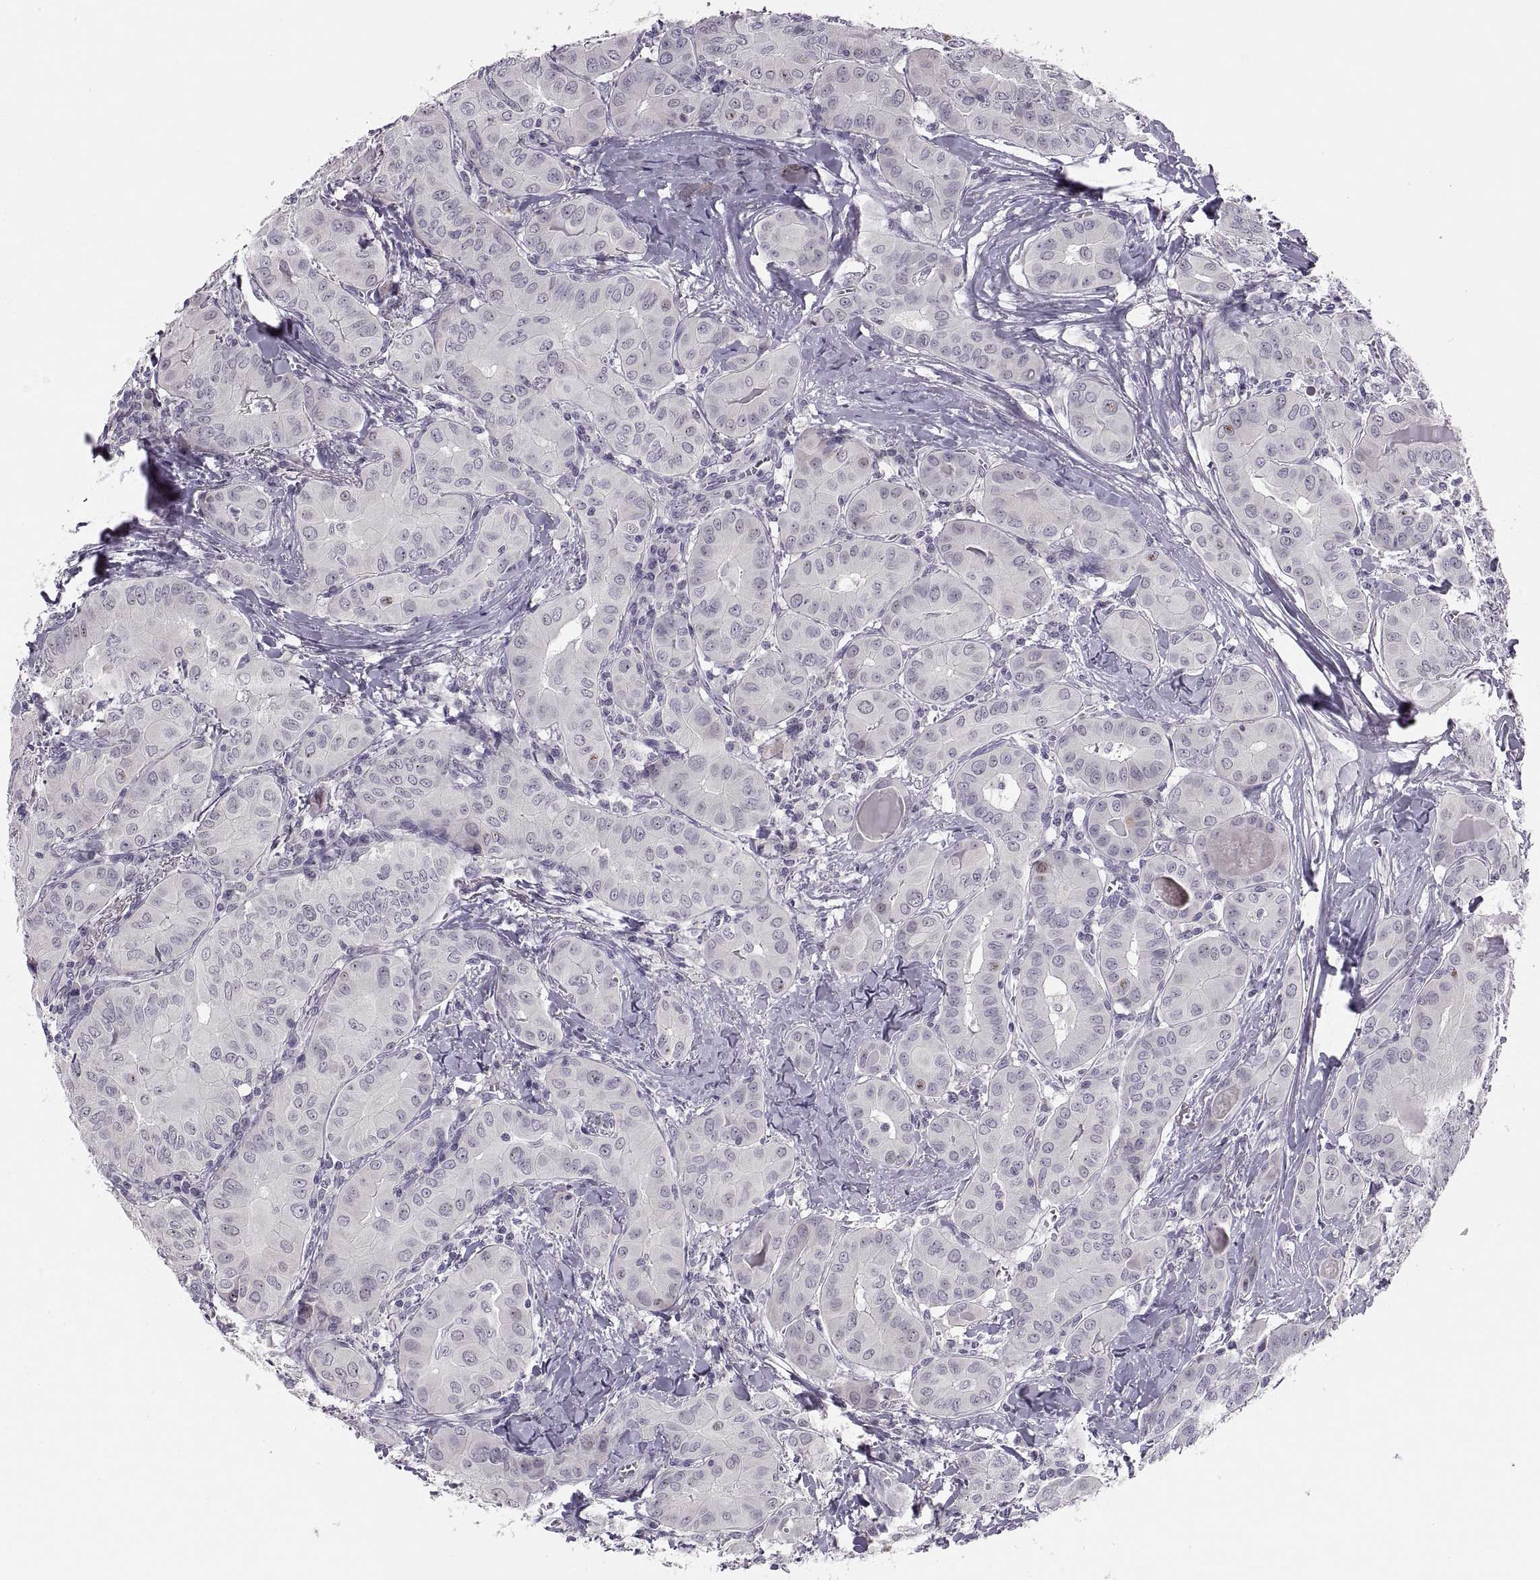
{"staining": {"intensity": "negative", "quantity": "none", "location": "none"}, "tissue": "thyroid cancer", "cell_type": "Tumor cells", "image_type": "cancer", "snomed": [{"axis": "morphology", "description": "Papillary adenocarcinoma, NOS"}, {"axis": "topography", "description": "Thyroid gland"}], "caption": "Tumor cells show no significant expression in thyroid cancer. (Brightfield microscopy of DAB IHC at high magnification).", "gene": "CHCT1", "patient": {"sex": "female", "age": 37}}